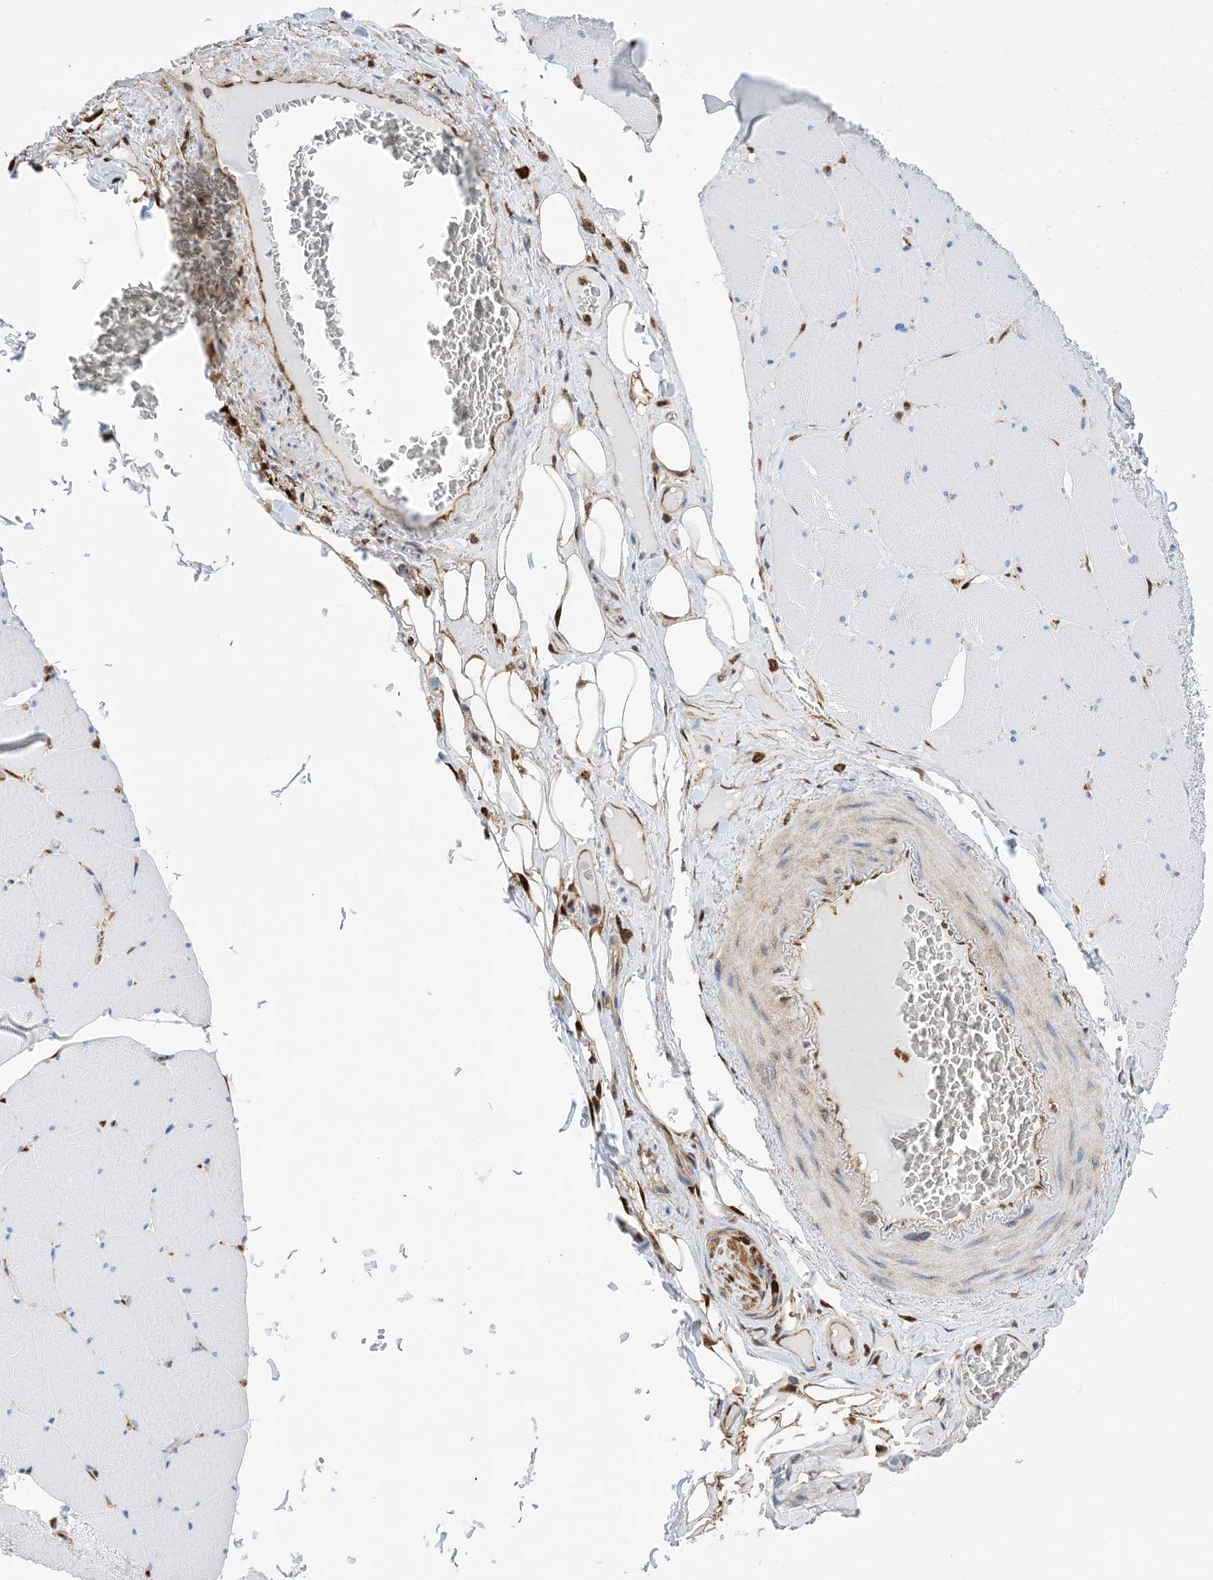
{"staining": {"intensity": "negative", "quantity": "none", "location": "none"}, "tissue": "skeletal muscle", "cell_type": "Myocytes", "image_type": "normal", "snomed": [{"axis": "morphology", "description": "Normal tissue, NOS"}, {"axis": "topography", "description": "Skeletal muscle"}, {"axis": "topography", "description": "Head-Neck"}], "caption": "The image demonstrates no staining of myocytes in normal skeletal muscle.", "gene": "ANXA1", "patient": {"sex": "male", "age": 66}}